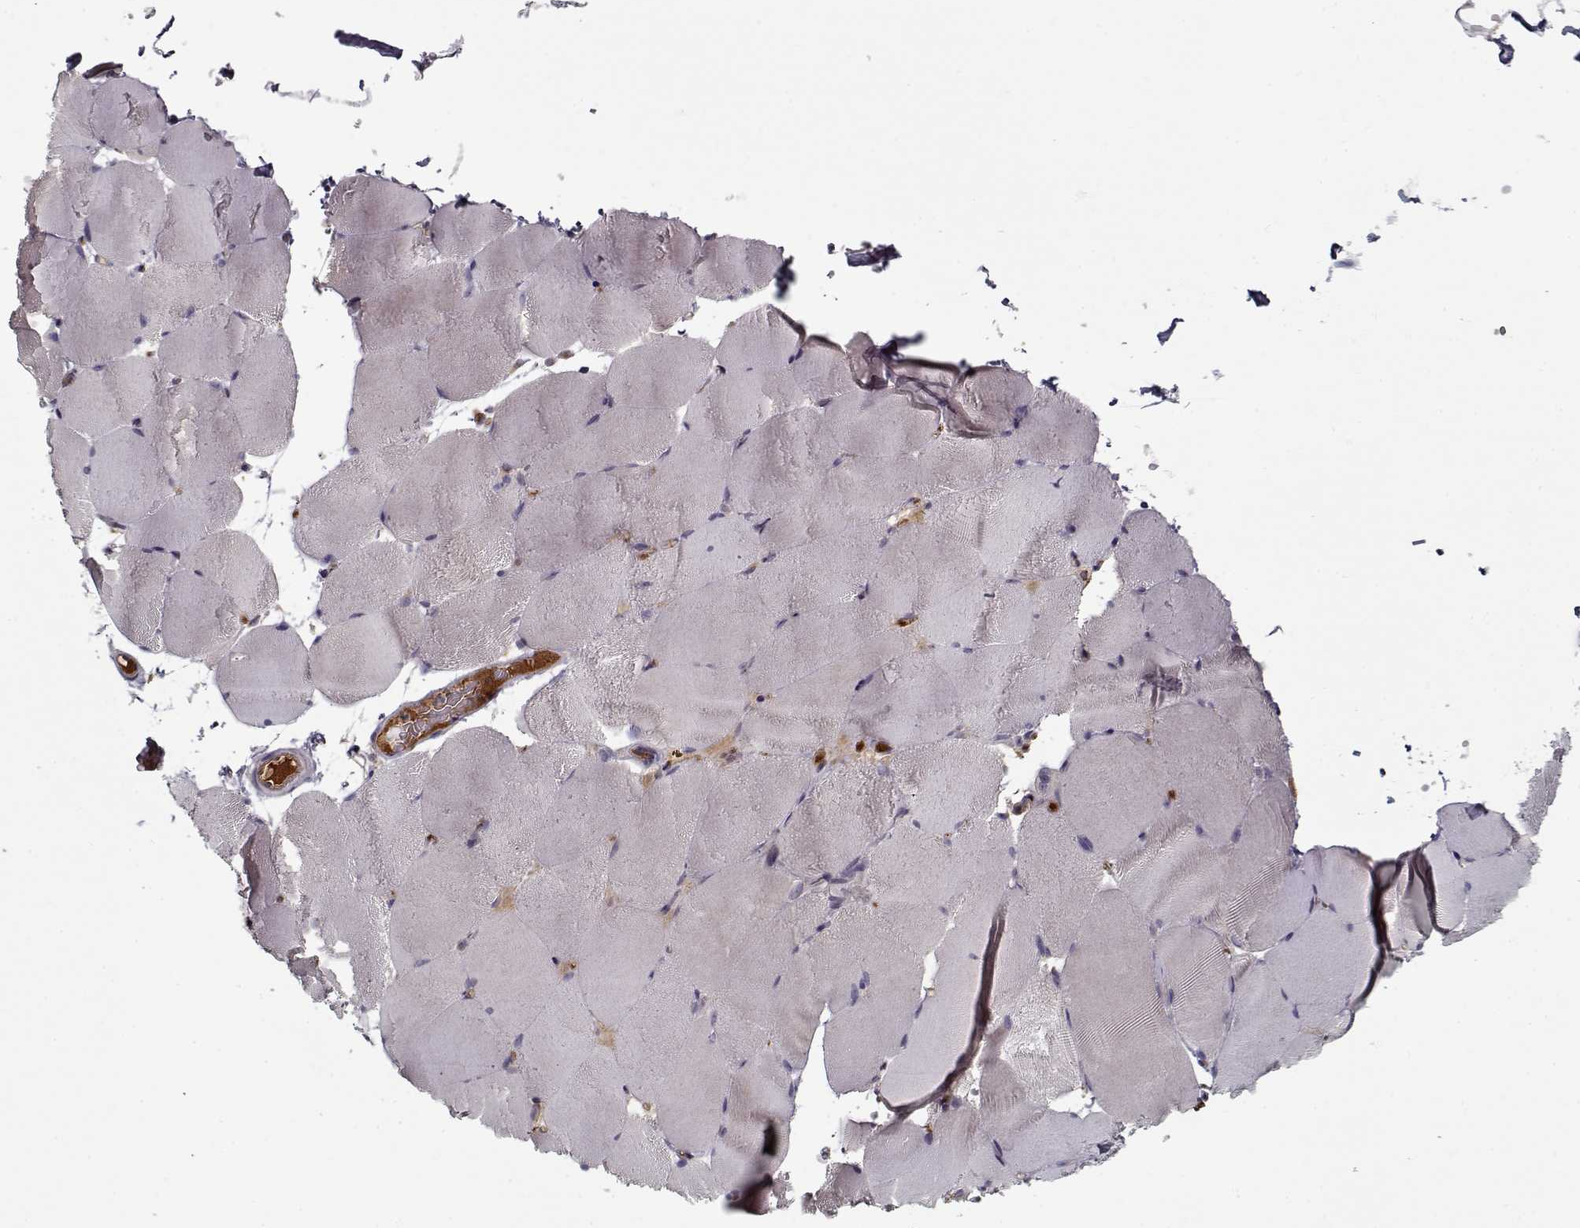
{"staining": {"intensity": "negative", "quantity": "none", "location": "none"}, "tissue": "skeletal muscle", "cell_type": "Myocytes", "image_type": "normal", "snomed": [{"axis": "morphology", "description": "Normal tissue, NOS"}, {"axis": "topography", "description": "Skeletal muscle"}], "caption": "This is an IHC histopathology image of benign skeletal muscle. There is no expression in myocytes.", "gene": "AFM", "patient": {"sex": "female", "age": 37}}